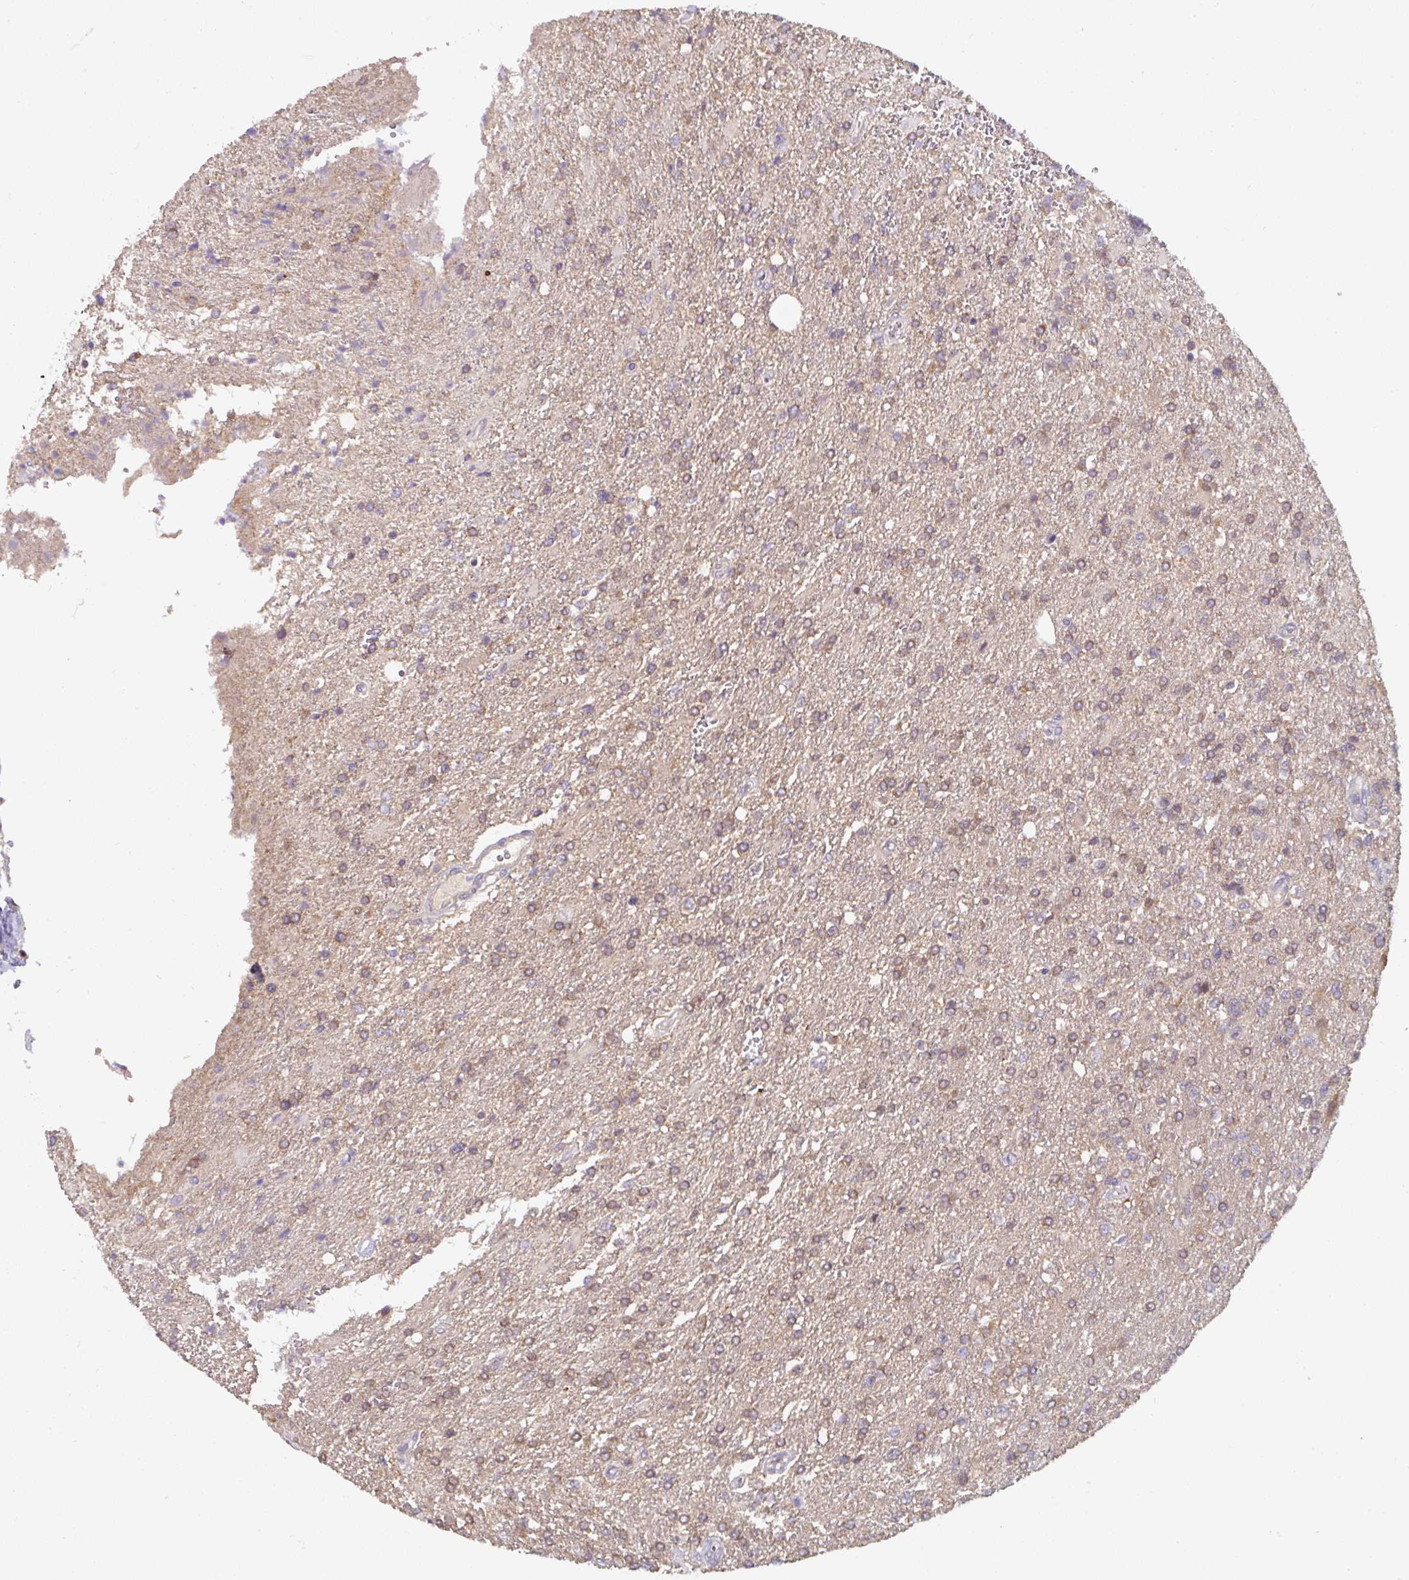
{"staining": {"intensity": "moderate", "quantity": ">75%", "location": "cytoplasmic/membranous"}, "tissue": "glioma", "cell_type": "Tumor cells", "image_type": "cancer", "snomed": [{"axis": "morphology", "description": "Glioma, malignant, High grade"}, {"axis": "topography", "description": "Brain"}], "caption": "High-magnification brightfield microscopy of glioma stained with DAB (3,3'-diaminobenzidine) (brown) and counterstained with hematoxylin (blue). tumor cells exhibit moderate cytoplasmic/membranous expression is identified in approximately>75% of cells.", "gene": "ST13", "patient": {"sex": "male", "age": 56}}